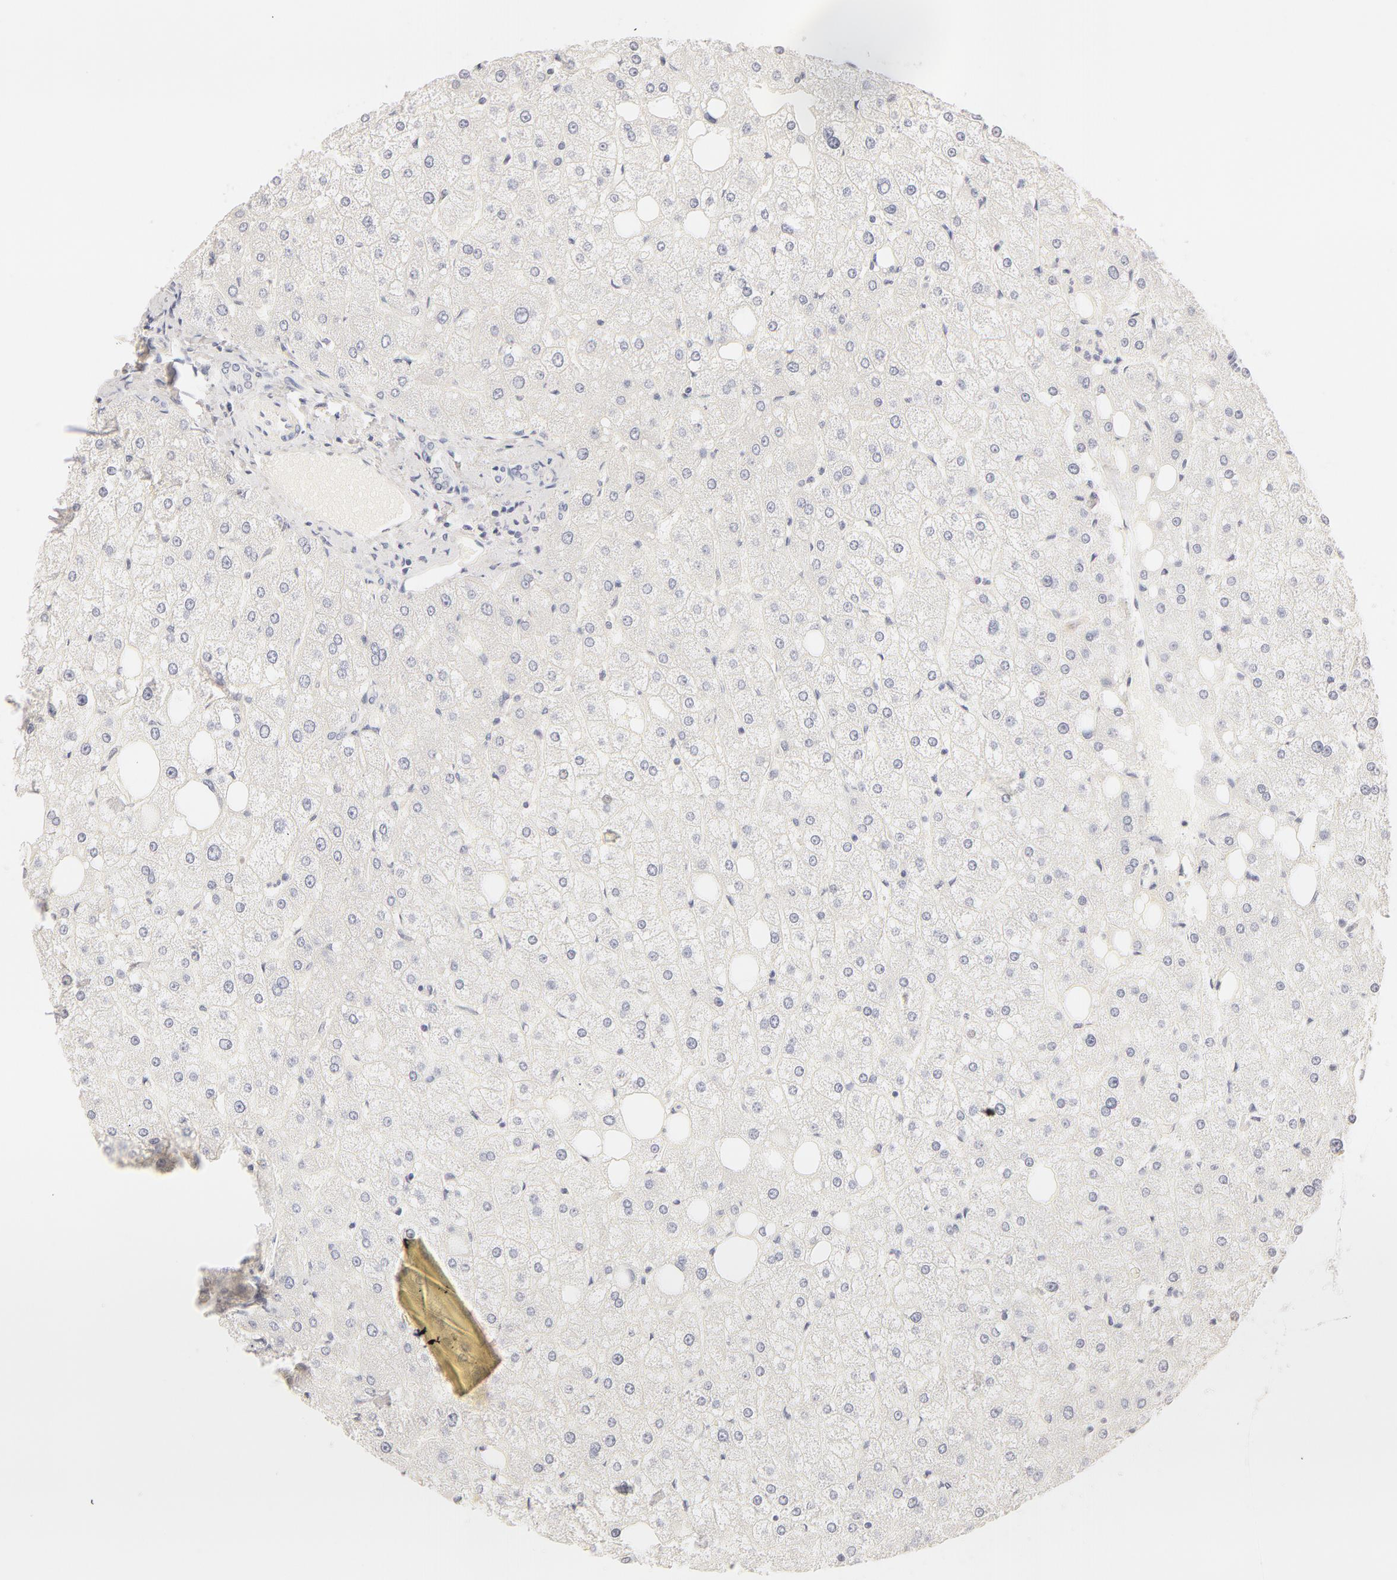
{"staining": {"intensity": "negative", "quantity": "none", "location": "none"}, "tissue": "liver", "cell_type": "Cholangiocytes", "image_type": "normal", "snomed": [{"axis": "morphology", "description": "Normal tissue, NOS"}, {"axis": "topography", "description": "Liver"}], "caption": "A micrograph of human liver is negative for staining in cholangiocytes. Brightfield microscopy of immunohistochemistry stained with DAB (3,3'-diaminobenzidine) (brown) and hematoxylin (blue), captured at high magnification.", "gene": "LGALS7B", "patient": {"sex": "male", "age": 35}}